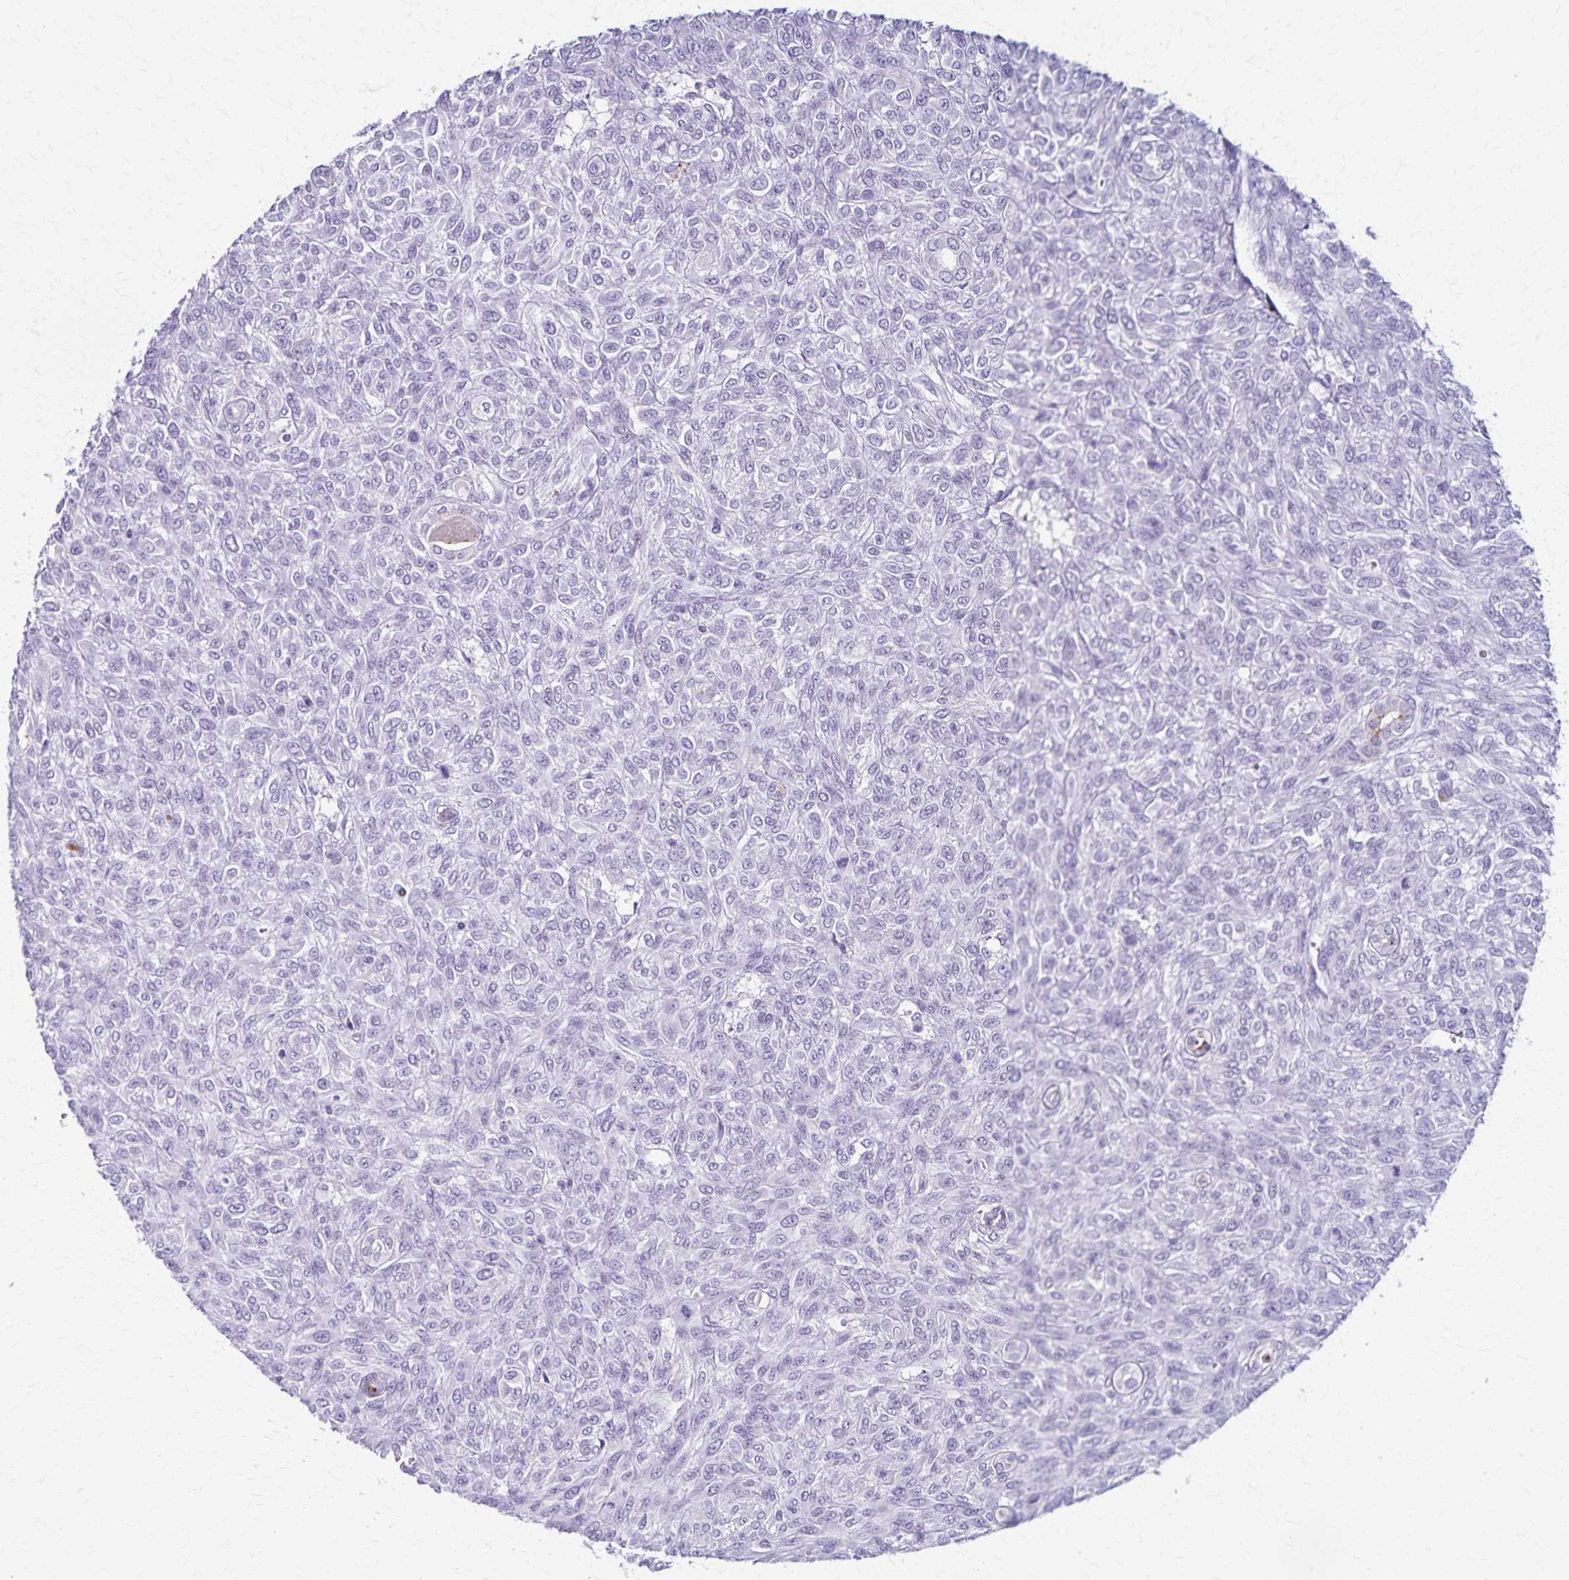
{"staining": {"intensity": "negative", "quantity": "none", "location": "none"}, "tissue": "renal cancer", "cell_type": "Tumor cells", "image_type": "cancer", "snomed": [{"axis": "morphology", "description": "Adenocarcinoma, NOS"}, {"axis": "topography", "description": "Kidney"}], "caption": "DAB immunohistochemical staining of human renal cancer shows no significant expression in tumor cells.", "gene": "TMEM60", "patient": {"sex": "male", "age": 58}}